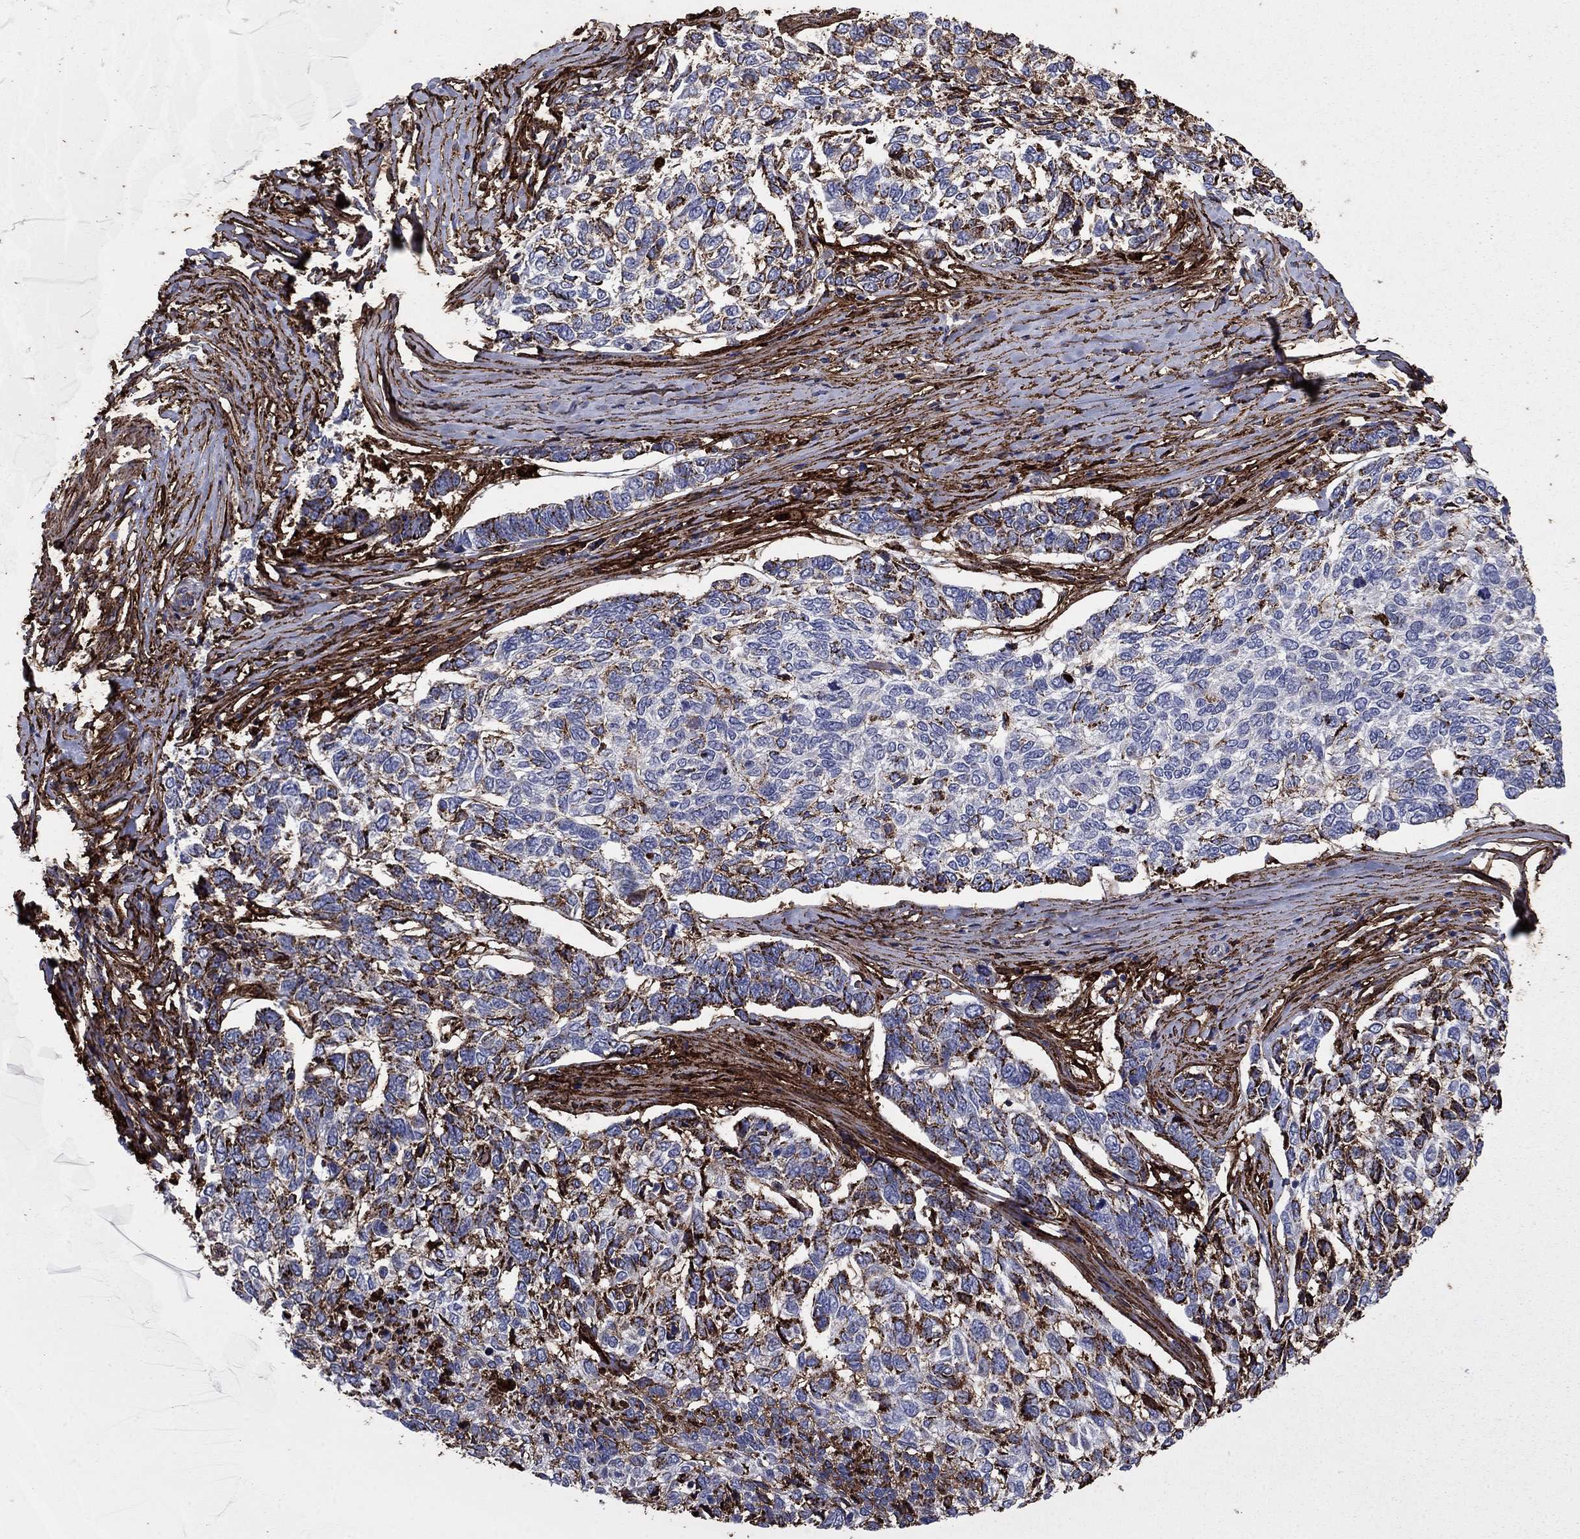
{"staining": {"intensity": "moderate", "quantity": "<25%", "location": "cytoplasmic/membranous"}, "tissue": "skin cancer", "cell_type": "Tumor cells", "image_type": "cancer", "snomed": [{"axis": "morphology", "description": "Basal cell carcinoma"}, {"axis": "topography", "description": "Skin"}], "caption": "Protein staining by IHC exhibits moderate cytoplasmic/membranous positivity in approximately <25% of tumor cells in skin cancer (basal cell carcinoma).", "gene": "PLAU", "patient": {"sex": "female", "age": 65}}